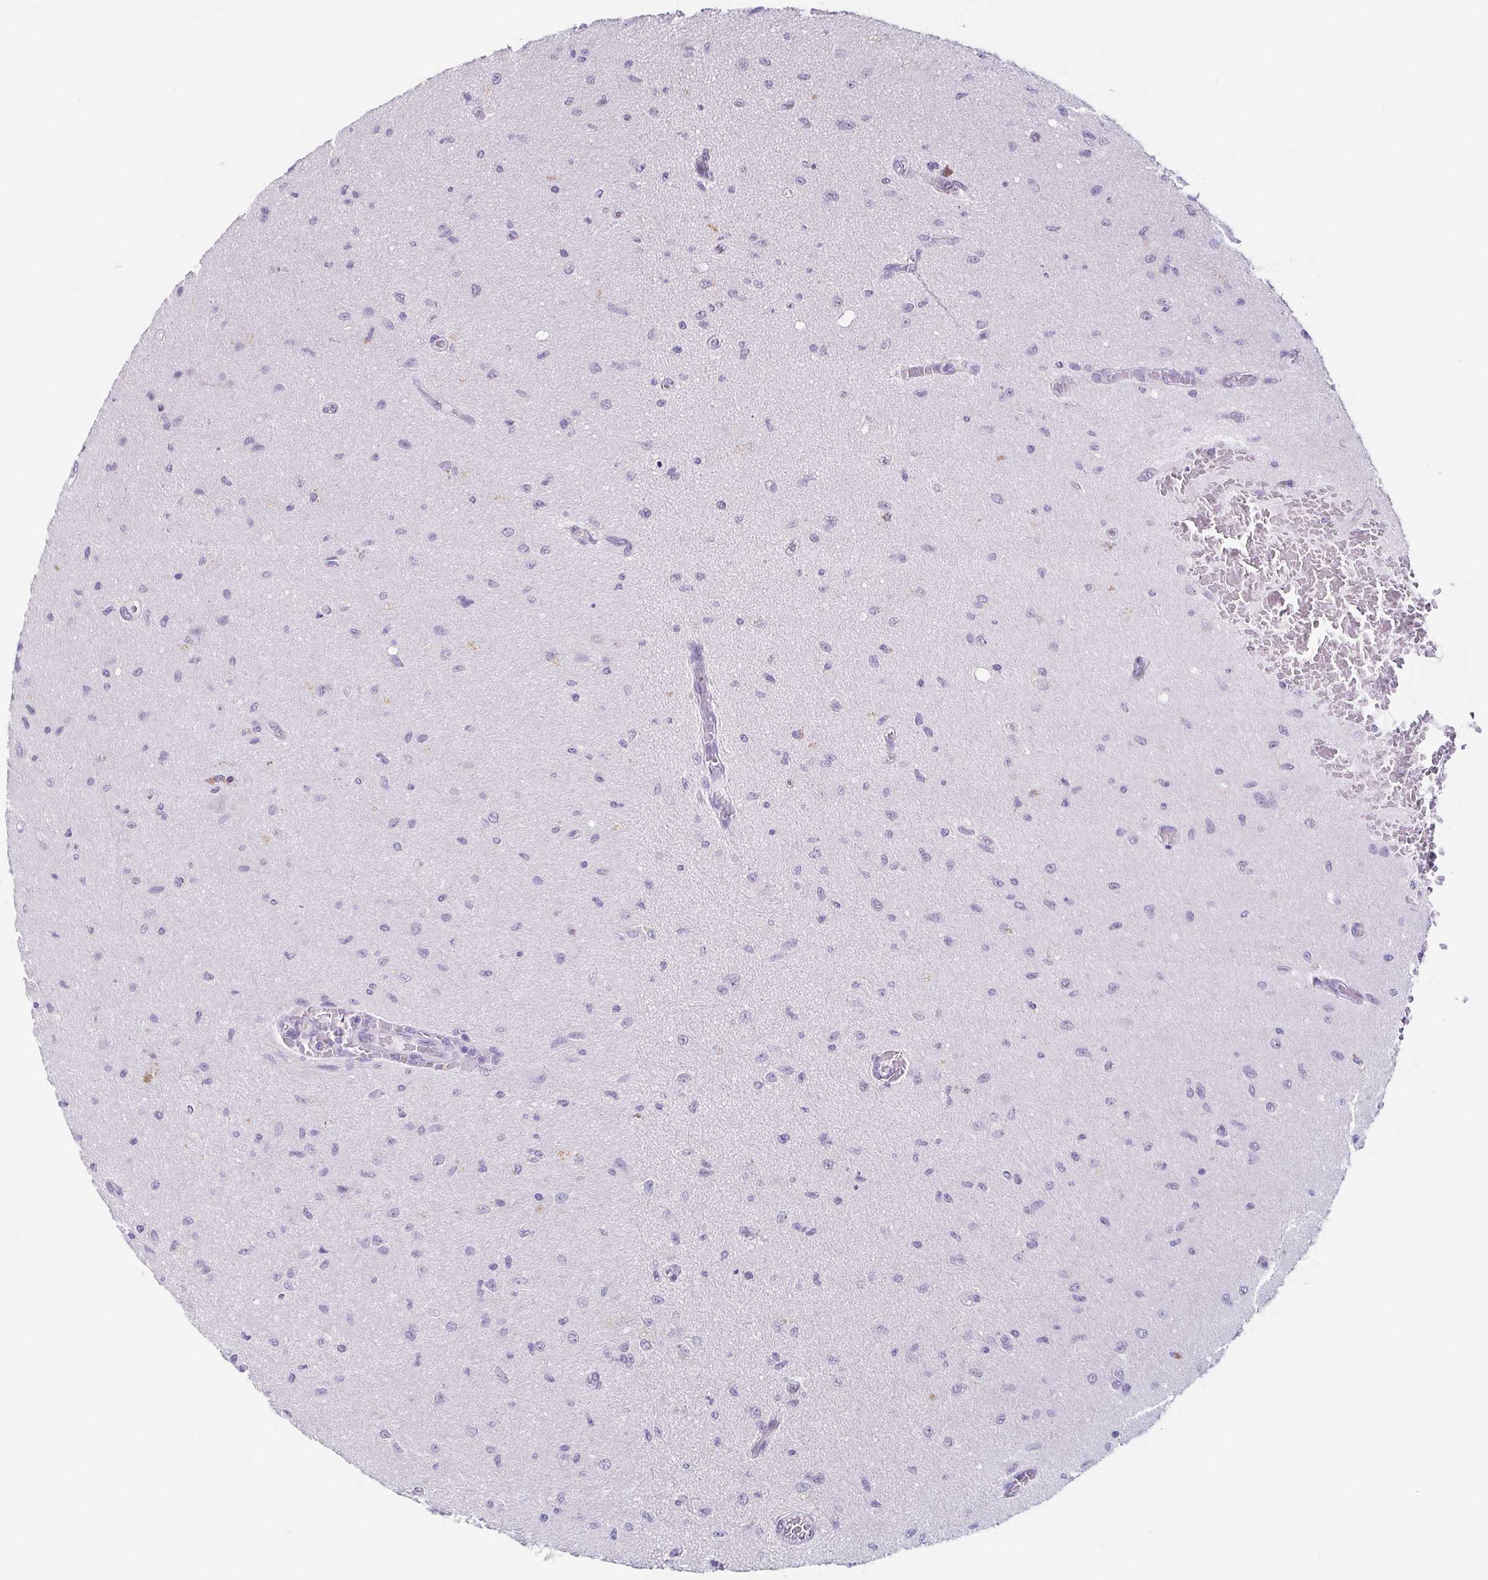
{"staining": {"intensity": "negative", "quantity": "none", "location": "none"}, "tissue": "glioma", "cell_type": "Tumor cells", "image_type": "cancer", "snomed": [{"axis": "morphology", "description": "Glioma, malignant, High grade"}, {"axis": "topography", "description": "Brain"}], "caption": "Tumor cells show no significant protein staining in glioma.", "gene": "TP73", "patient": {"sex": "male", "age": 67}}